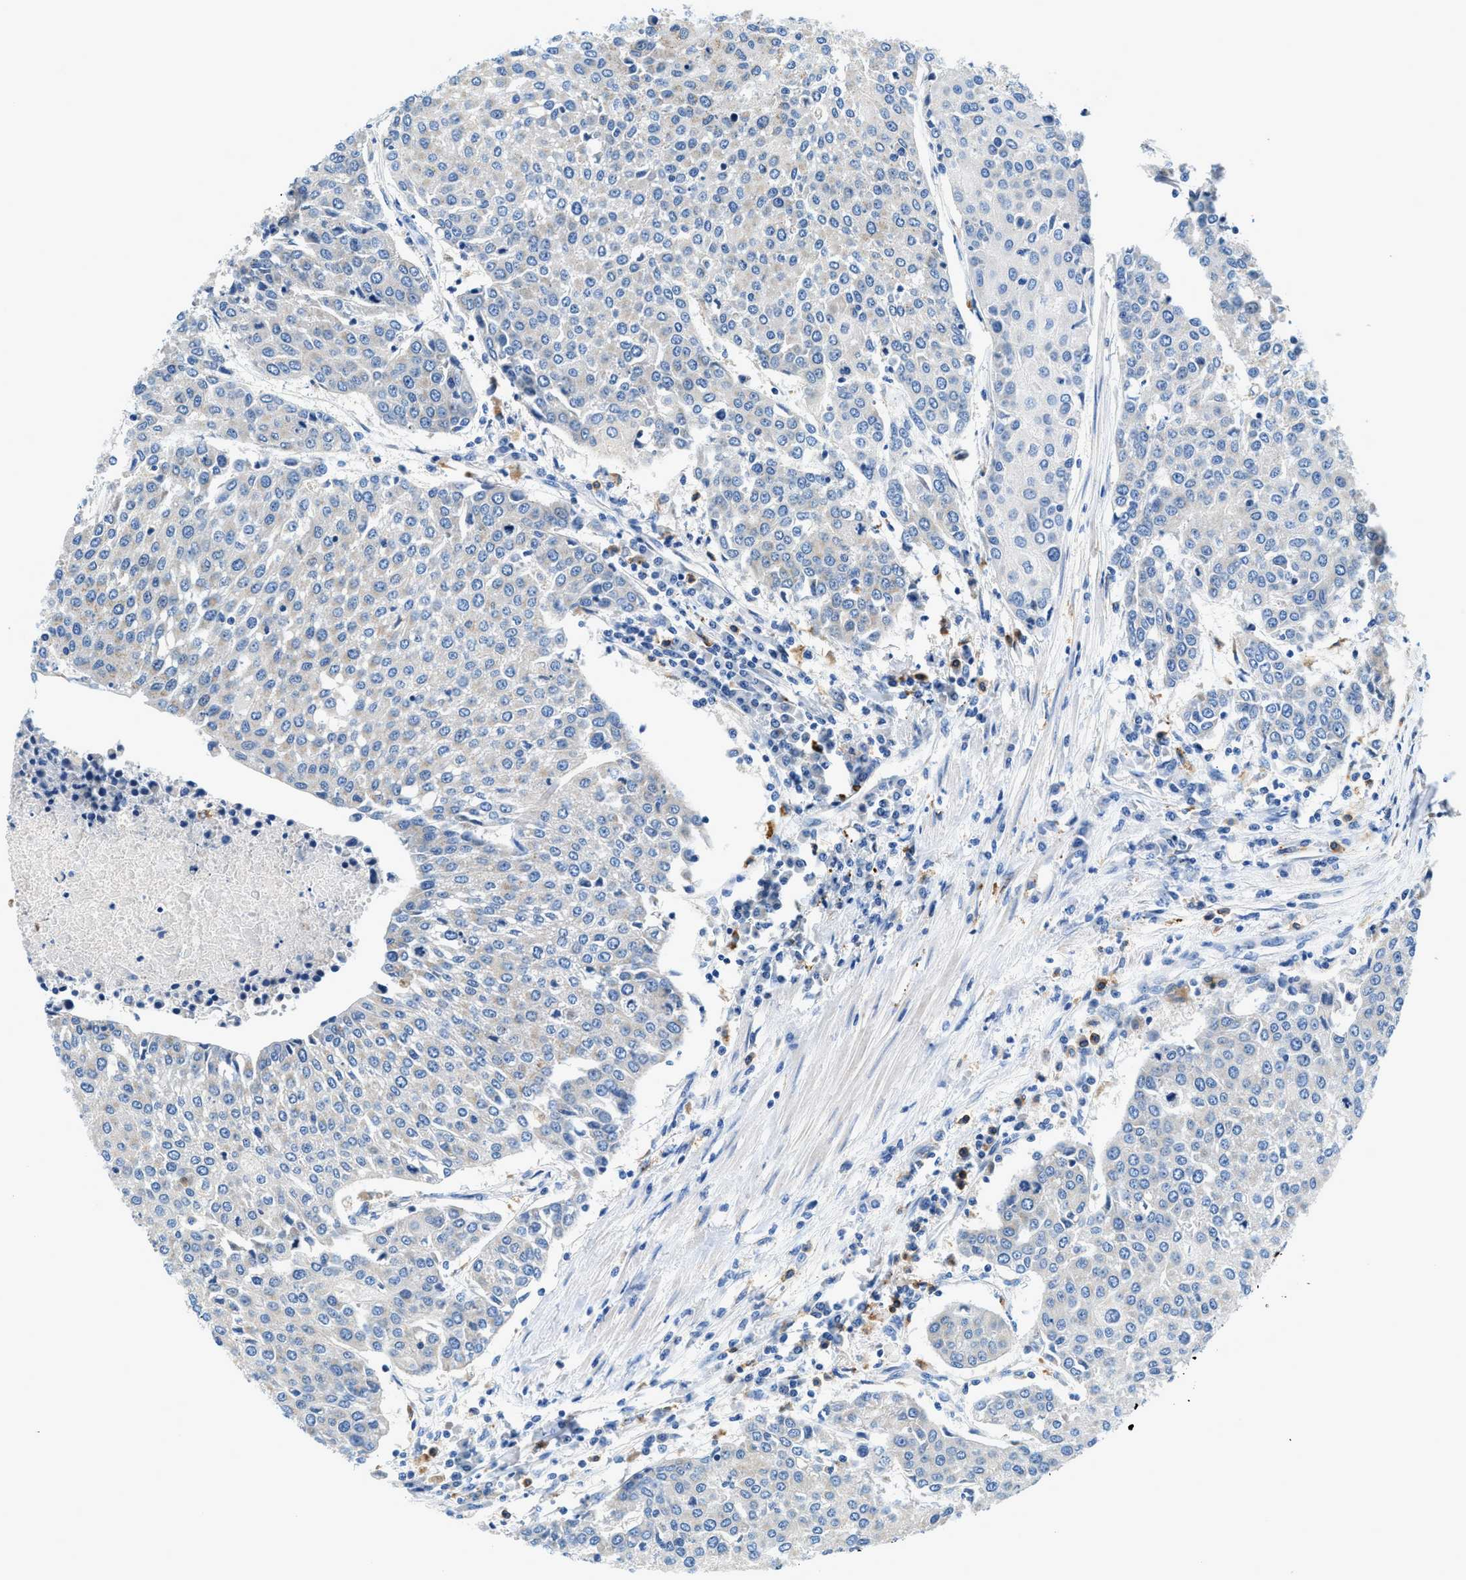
{"staining": {"intensity": "negative", "quantity": "none", "location": "none"}, "tissue": "urothelial cancer", "cell_type": "Tumor cells", "image_type": "cancer", "snomed": [{"axis": "morphology", "description": "Urothelial carcinoma, High grade"}, {"axis": "topography", "description": "Urinary bladder"}], "caption": "Tumor cells are negative for brown protein staining in urothelial cancer.", "gene": "ADGRE3", "patient": {"sex": "female", "age": 85}}